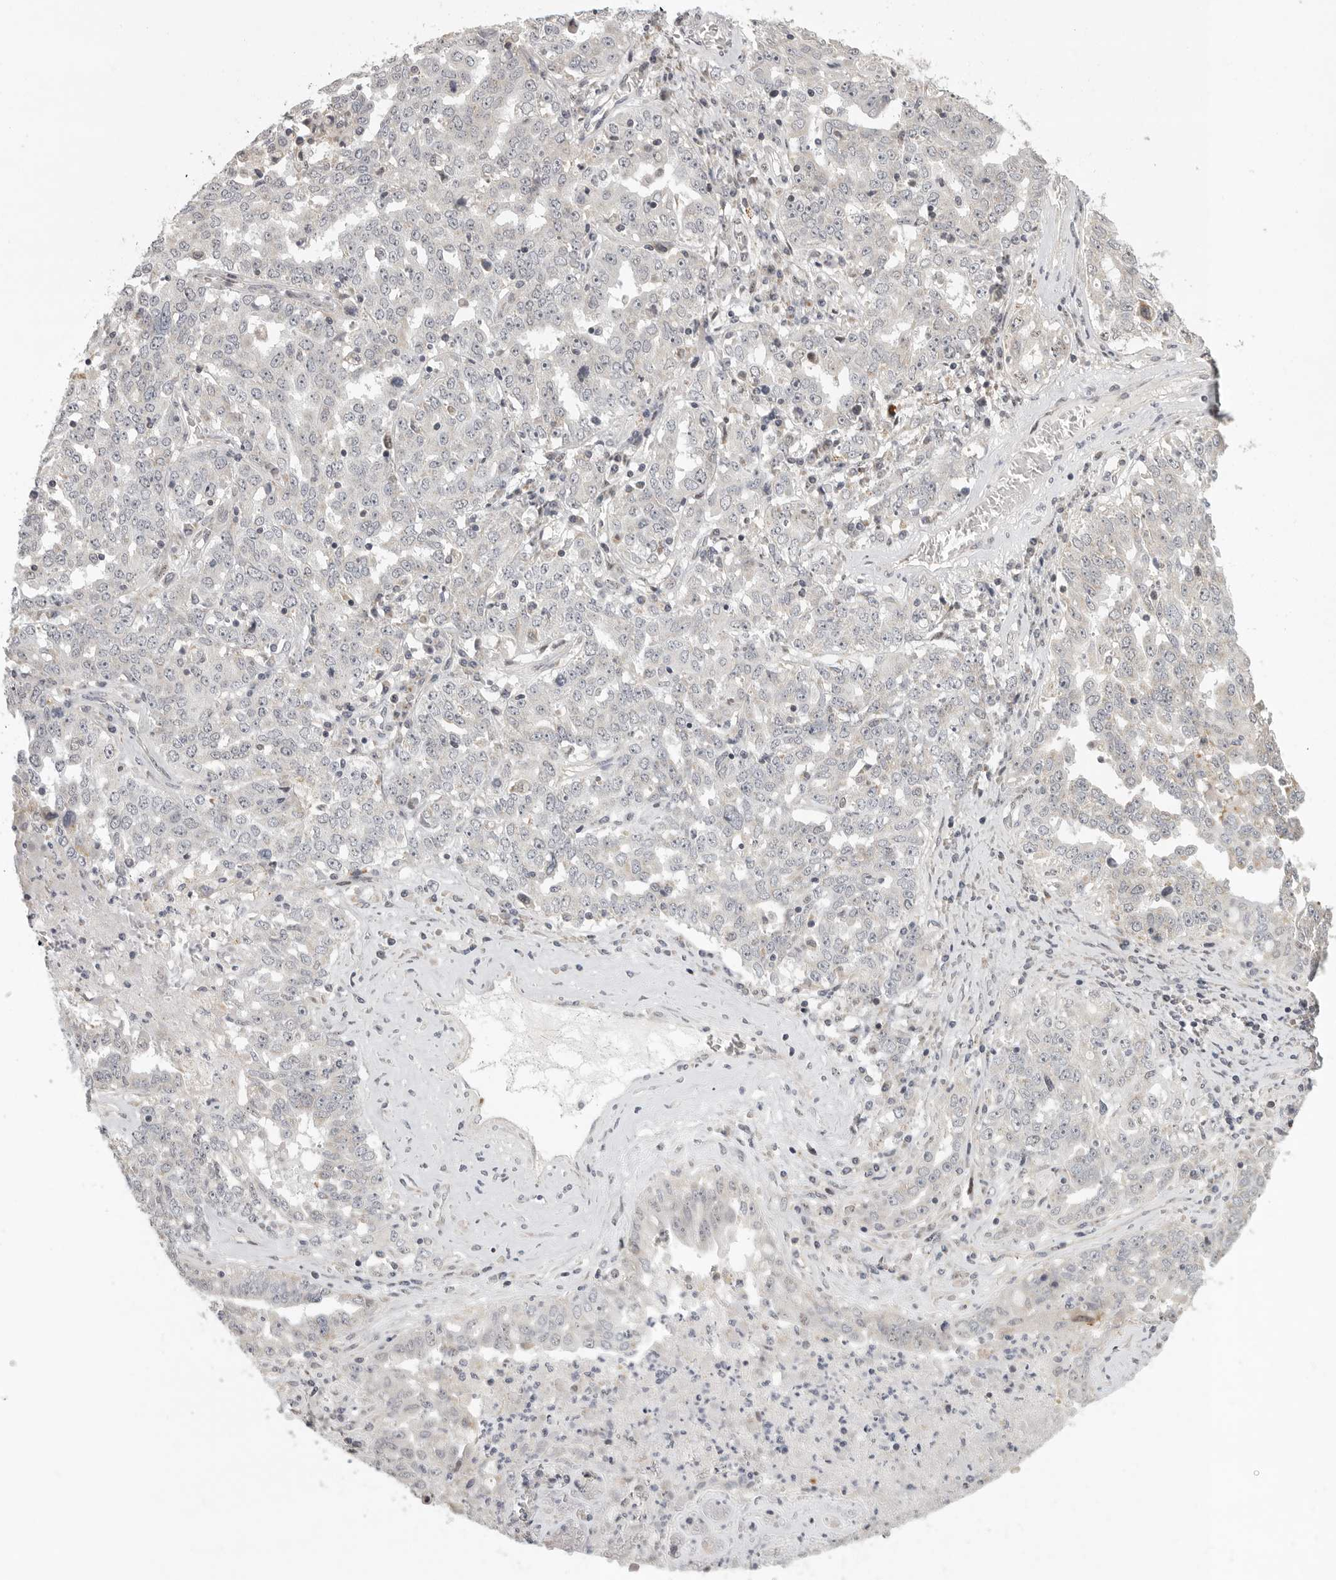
{"staining": {"intensity": "negative", "quantity": "none", "location": "none"}, "tissue": "ovarian cancer", "cell_type": "Tumor cells", "image_type": "cancer", "snomed": [{"axis": "morphology", "description": "Carcinoma, endometroid"}, {"axis": "topography", "description": "Ovary"}], "caption": "Ovarian cancer (endometroid carcinoma) was stained to show a protein in brown. There is no significant expression in tumor cells.", "gene": "POLE2", "patient": {"sex": "female", "age": 62}}